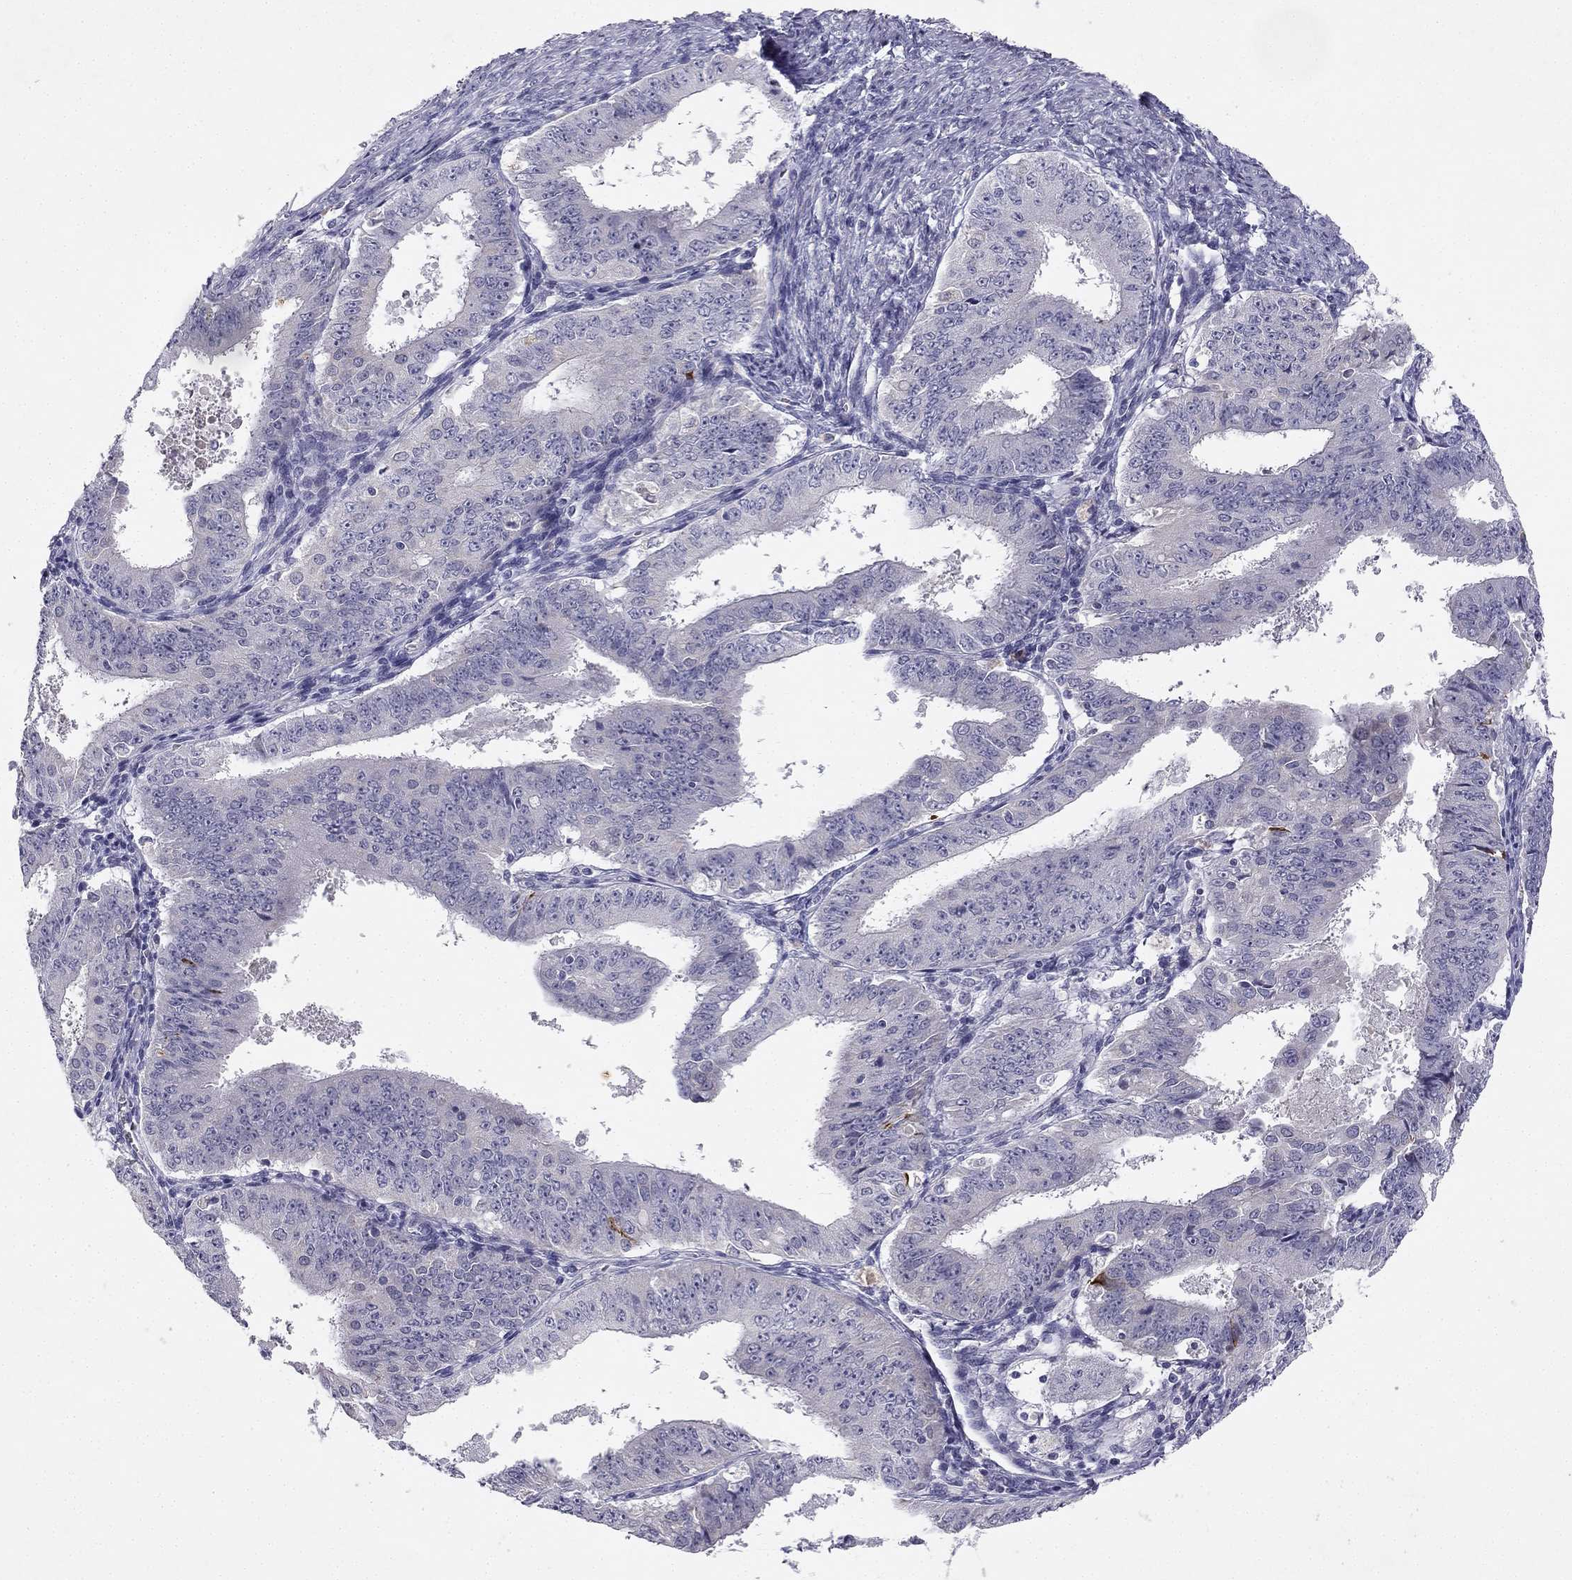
{"staining": {"intensity": "negative", "quantity": "none", "location": "none"}, "tissue": "ovarian cancer", "cell_type": "Tumor cells", "image_type": "cancer", "snomed": [{"axis": "morphology", "description": "Carcinoma, endometroid"}, {"axis": "topography", "description": "Ovary"}], "caption": "The histopathology image reveals no significant staining in tumor cells of ovarian cancer (endometroid carcinoma).", "gene": "SLC6A4", "patient": {"sex": "female", "age": 42}}